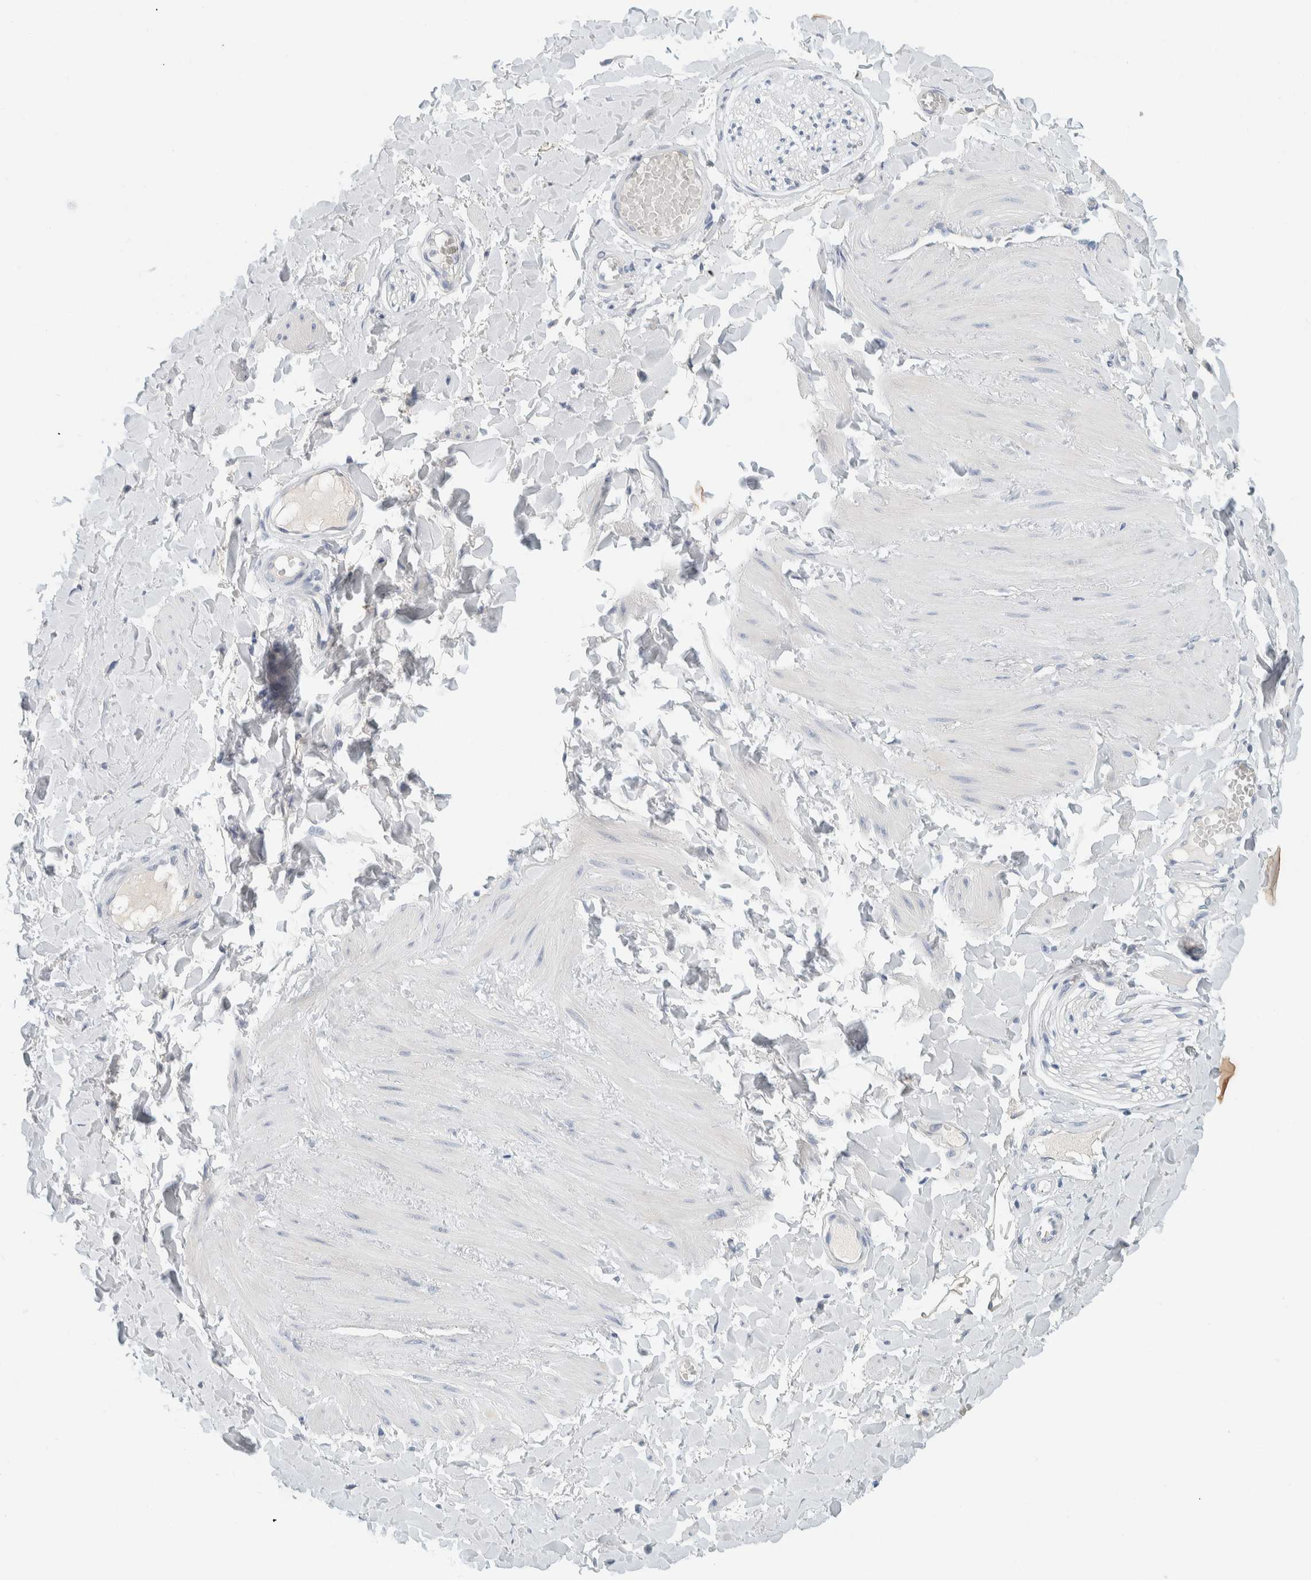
{"staining": {"intensity": "negative", "quantity": "none", "location": "none"}, "tissue": "adipose tissue", "cell_type": "Adipocytes", "image_type": "normal", "snomed": [{"axis": "morphology", "description": "Normal tissue, NOS"}, {"axis": "topography", "description": "Adipose tissue"}, {"axis": "topography", "description": "Vascular tissue"}, {"axis": "topography", "description": "Peripheral nerve tissue"}], "caption": "Immunohistochemical staining of unremarkable human adipose tissue exhibits no significant positivity in adipocytes.", "gene": "ALOX12B", "patient": {"sex": "male", "age": 25}}